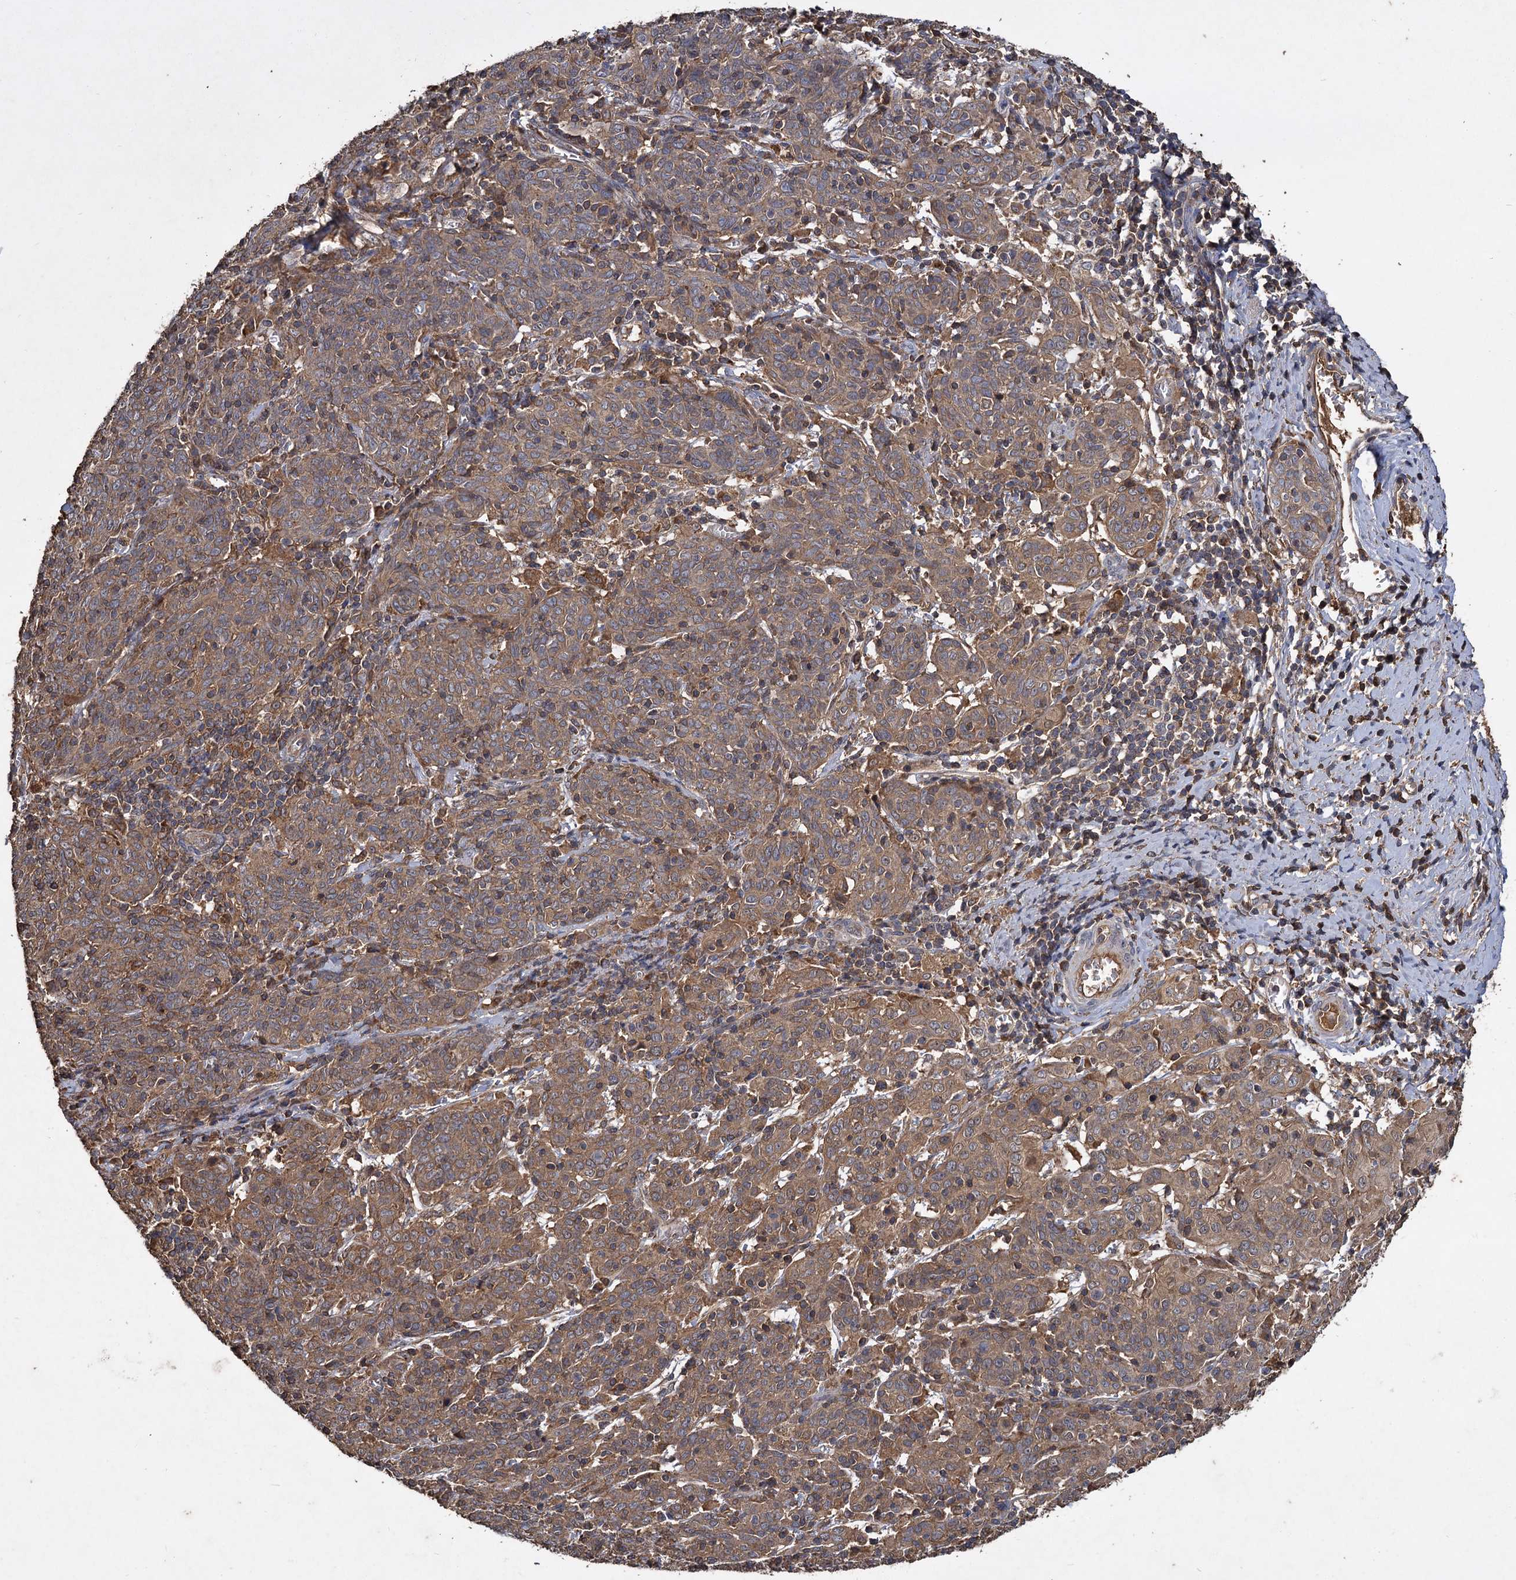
{"staining": {"intensity": "moderate", "quantity": ">75%", "location": "cytoplasmic/membranous"}, "tissue": "cervical cancer", "cell_type": "Tumor cells", "image_type": "cancer", "snomed": [{"axis": "morphology", "description": "Squamous cell carcinoma, NOS"}, {"axis": "topography", "description": "Cervix"}], "caption": "A high-resolution histopathology image shows IHC staining of cervical cancer (squamous cell carcinoma), which displays moderate cytoplasmic/membranous staining in about >75% of tumor cells.", "gene": "GCLC", "patient": {"sex": "female", "age": 67}}